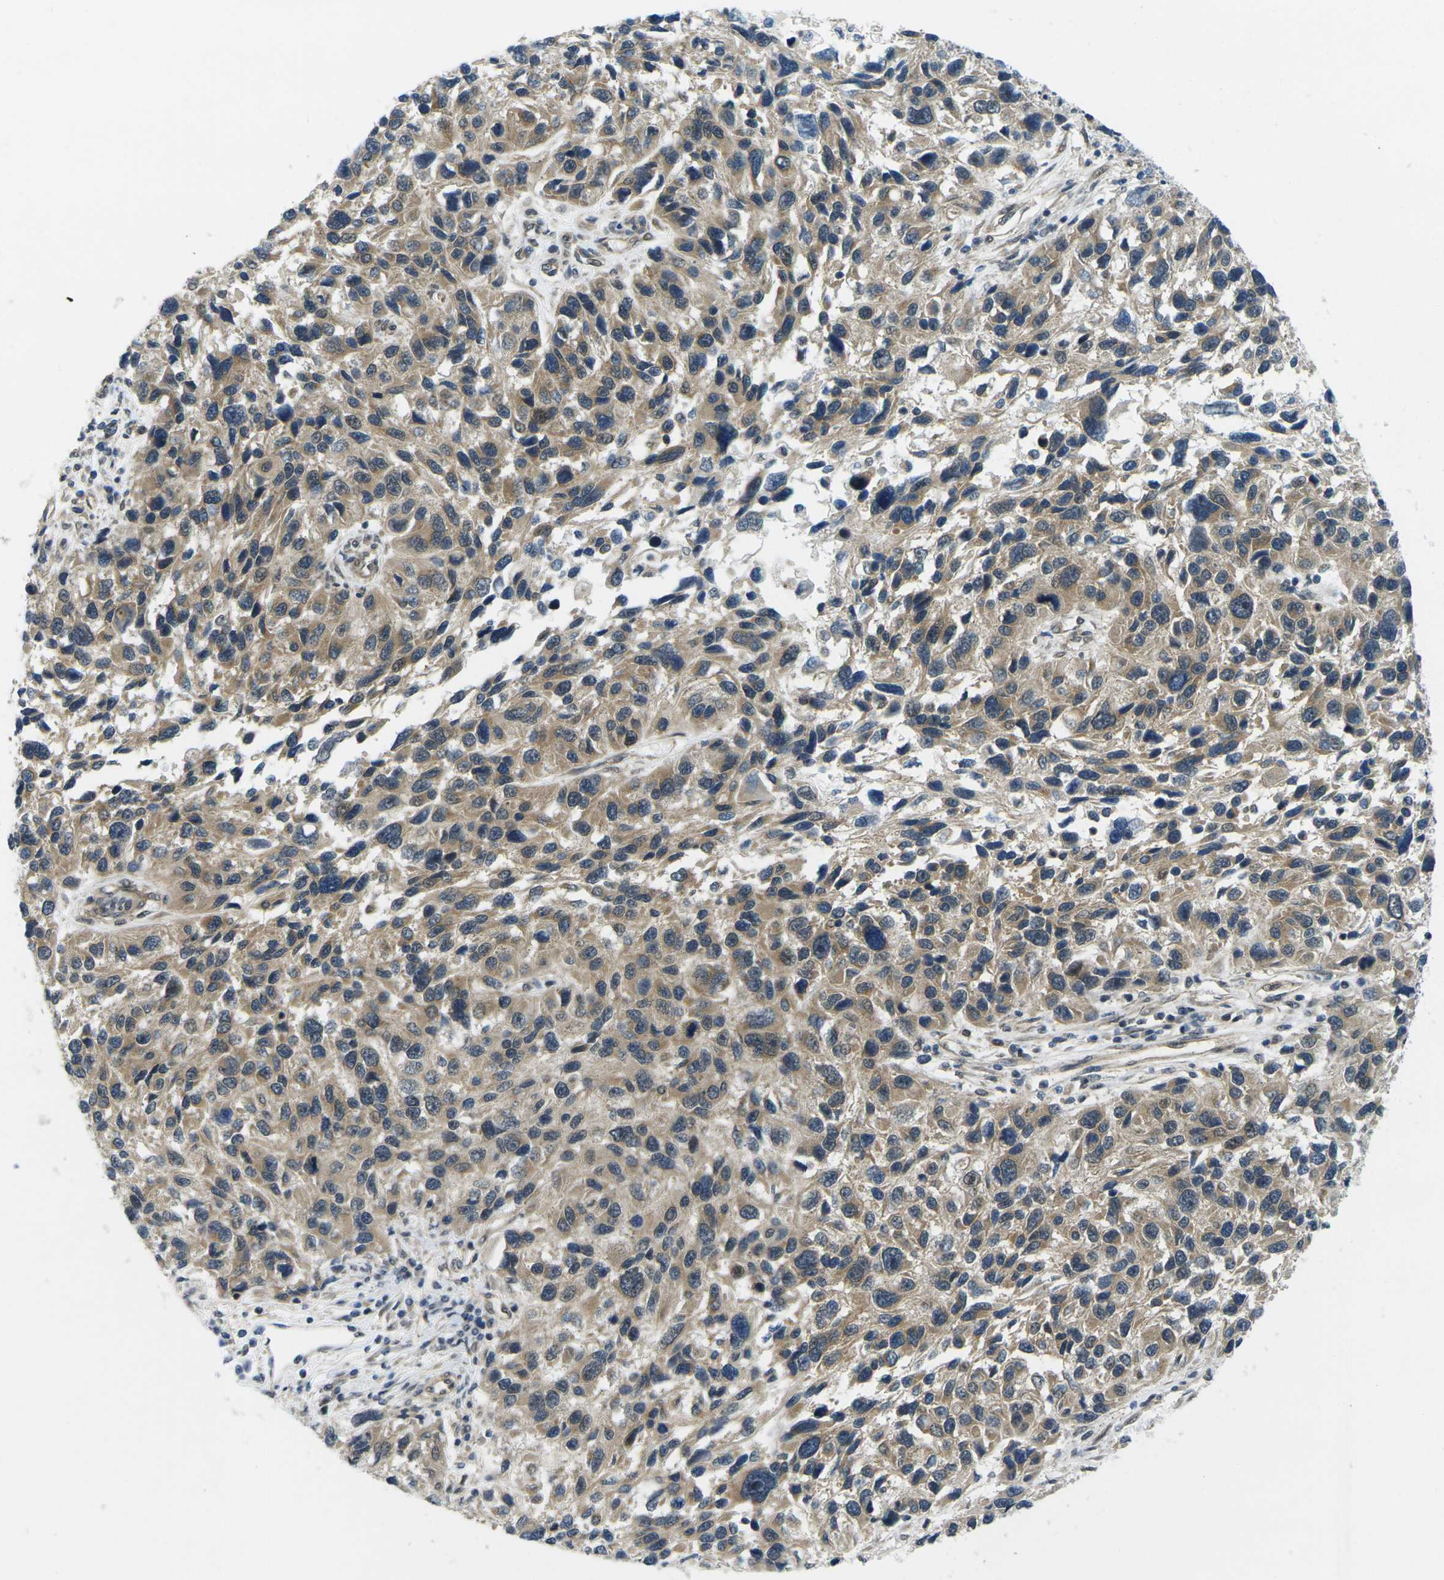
{"staining": {"intensity": "moderate", "quantity": ">75%", "location": "cytoplasmic/membranous"}, "tissue": "melanoma", "cell_type": "Tumor cells", "image_type": "cancer", "snomed": [{"axis": "morphology", "description": "Malignant melanoma, NOS"}, {"axis": "topography", "description": "Skin"}], "caption": "Moderate cytoplasmic/membranous staining is seen in approximately >75% of tumor cells in malignant melanoma.", "gene": "KCTD10", "patient": {"sex": "male", "age": 53}}